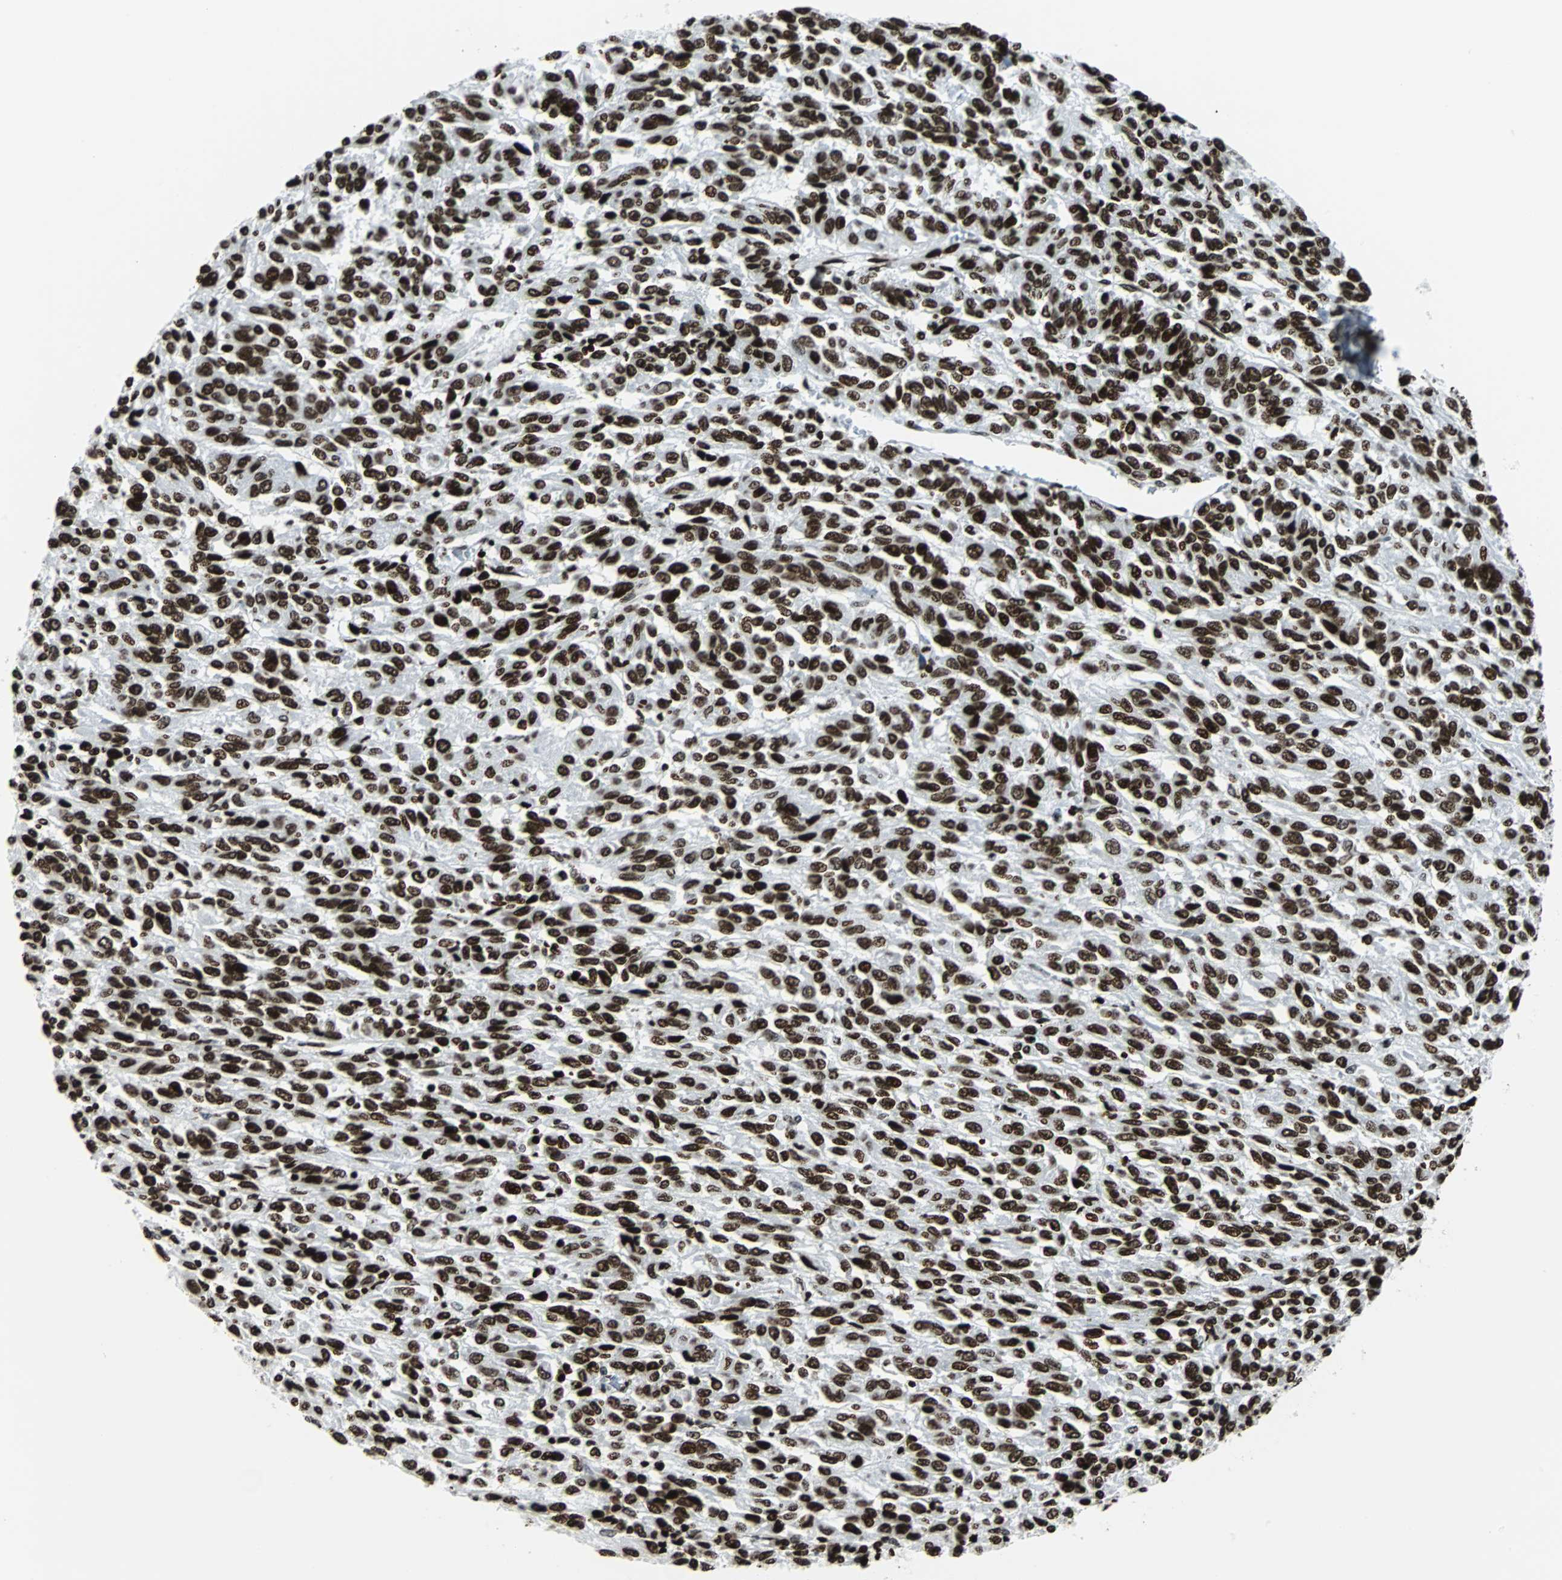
{"staining": {"intensity": "strong", "quantity": ">75%", "location": "nuclear"}, "tissue": "melanoma", "cell_type": "Tumor cells", "image_type": "cancer", "snomed": [{"axis": "morphology", "description": "Malignant melanoma, Metastatic site"}, {"axis": "topography", "description": "Lung"}], "caption": "Malignant melanoma (metastatic site) stained with IHC demonstrates strong nuclear staining in approximately >75% of tumor cells.", "gene": "ZNF131", "patient": {"sex": "male", "age": 64}}